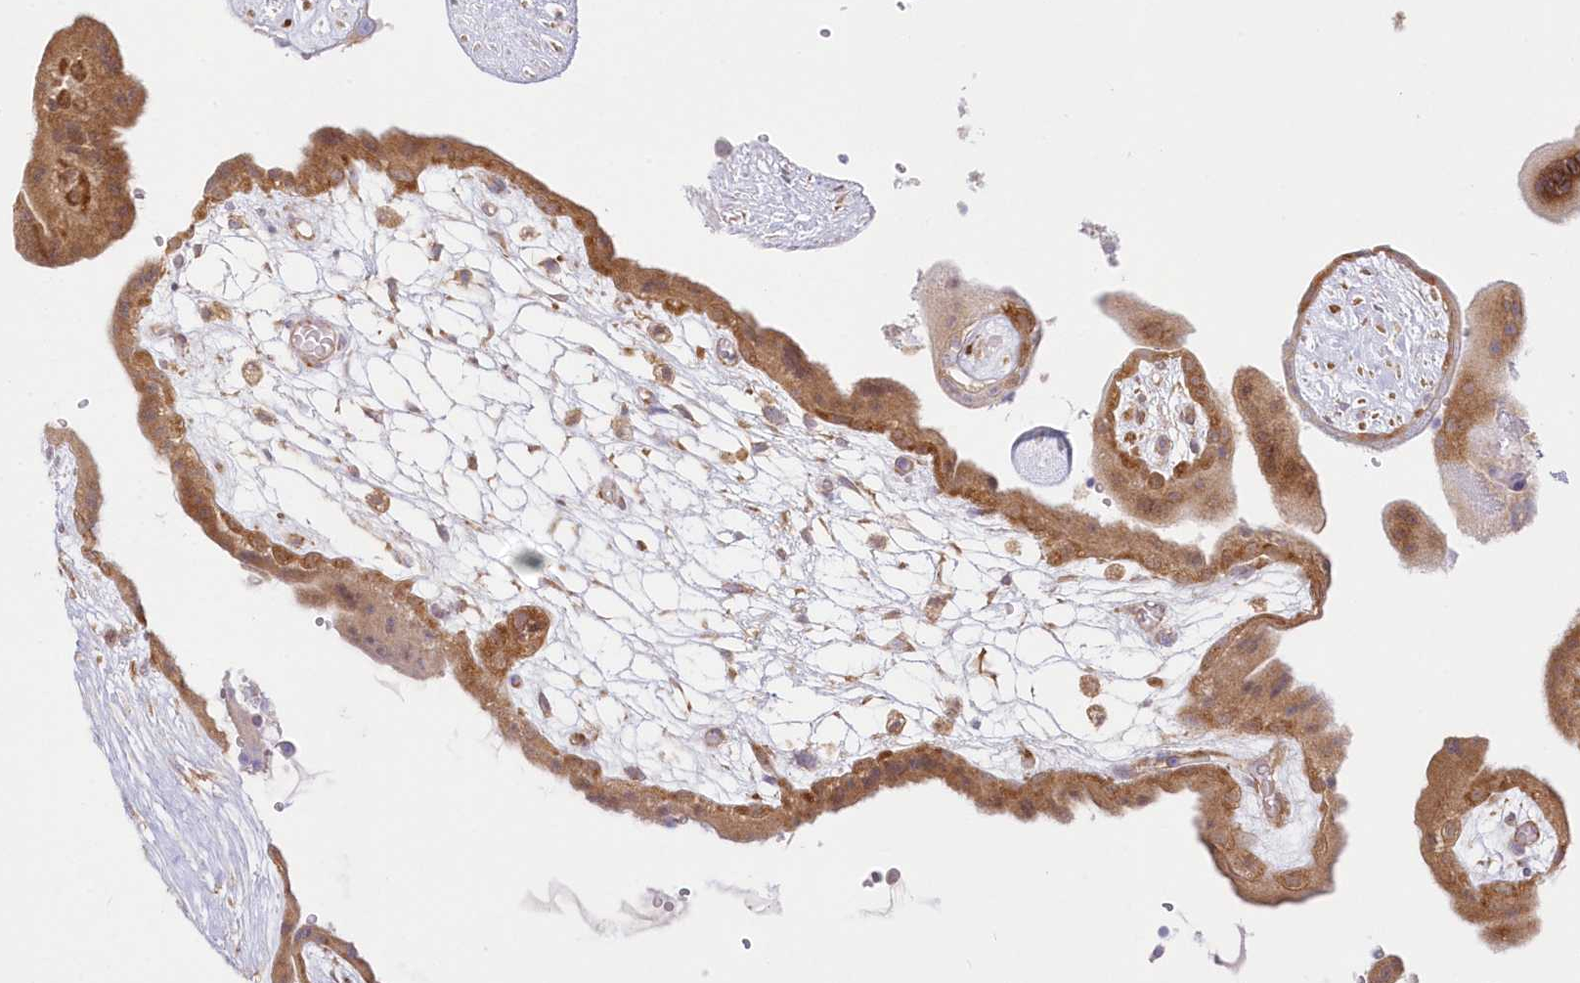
{"staining": {"intensity": "weak", "quantity": ">75%", "location": "cytoplasmic/membranous"}, "tissue": "placenta", "cell_type": "Decidual cells", "image_type": "normal", "snomed": [{"axis": "morphology", "description": "Normal tissue, NOS"}, {"axis": "topography", "description": "Placenta"}], "caption": "Human placenta stained for a protein (brown) demonstrates weak cytoplasmic/membranous positive positivity in approximately >75% of decidual cells.", "gene": "RNPEP", "patient": {"sex": "female", "age": 18}}